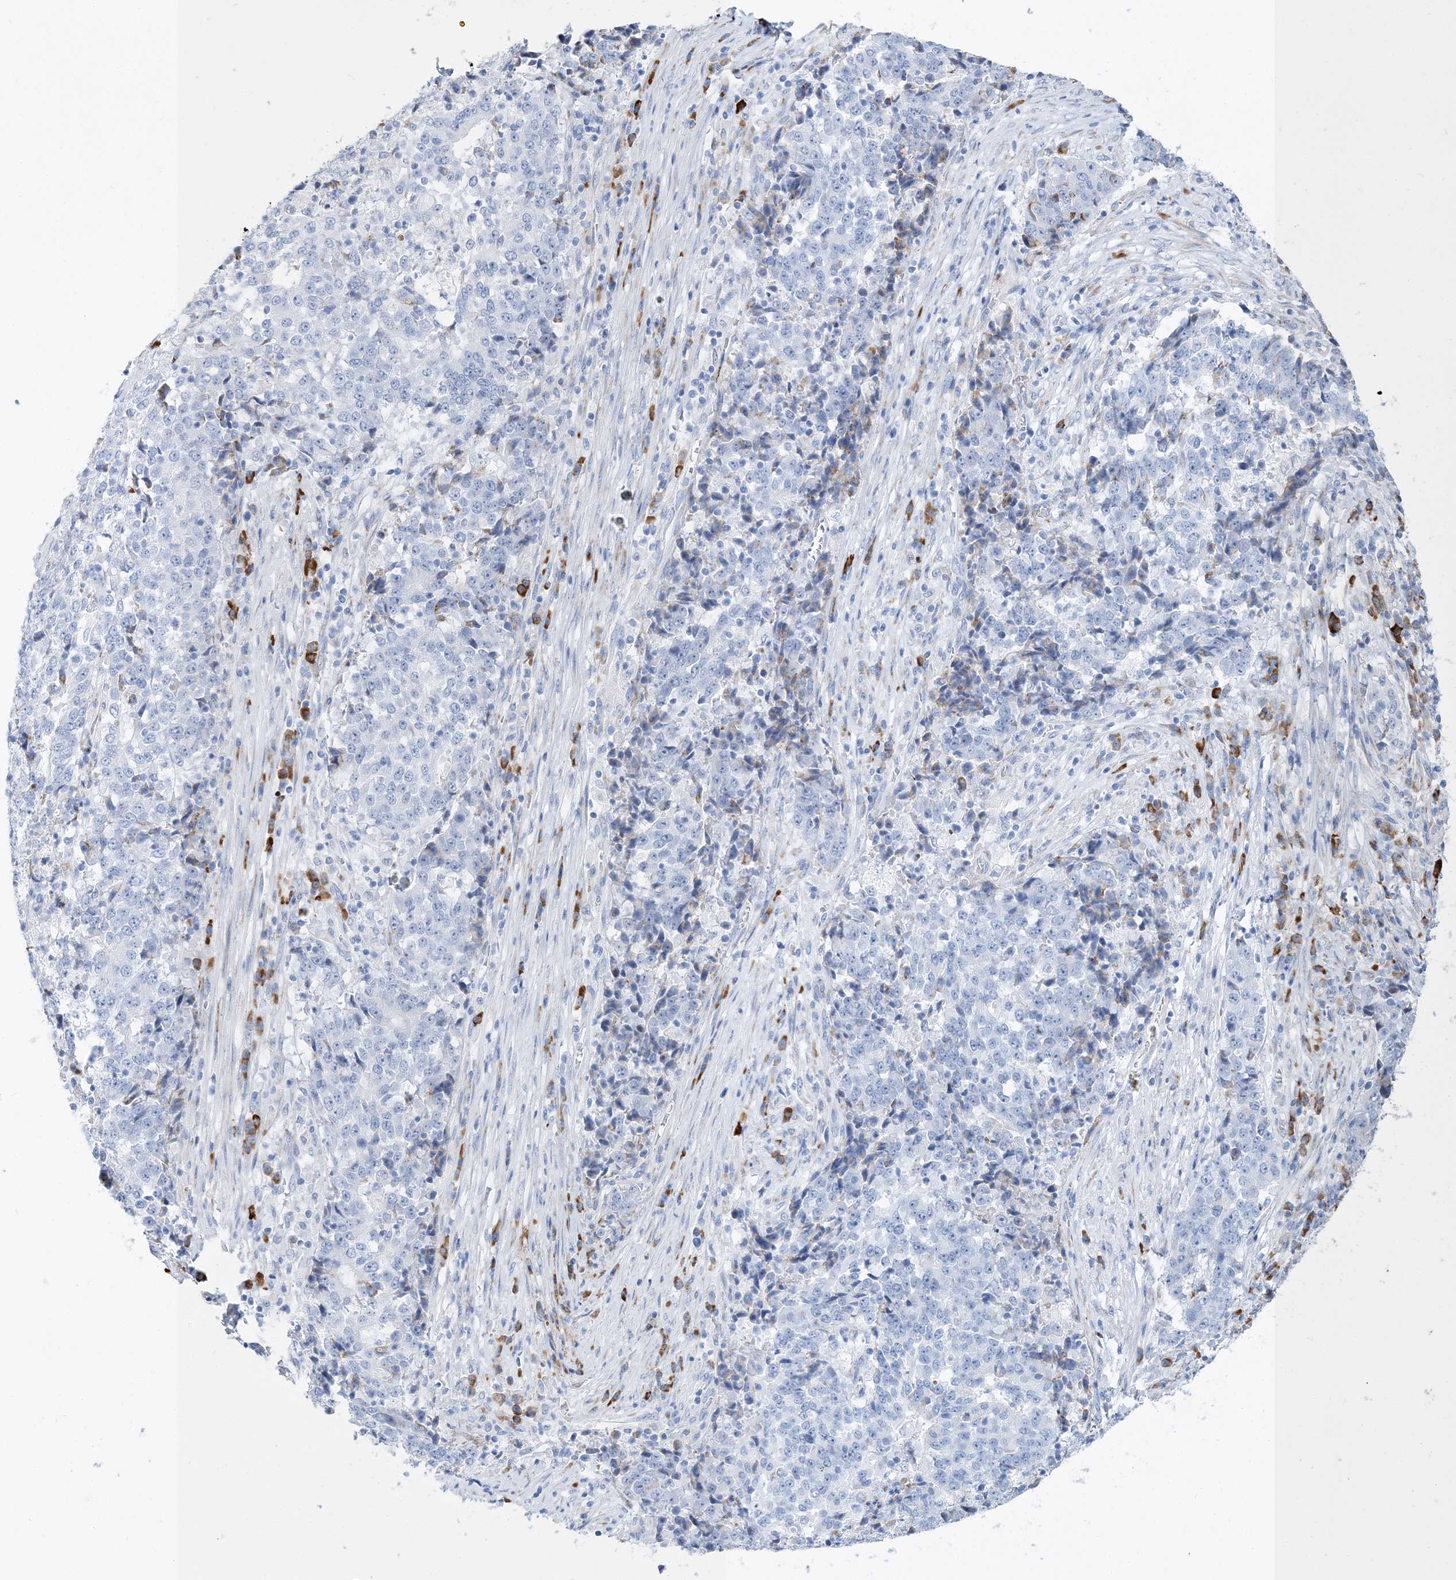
{"staining": {"intensity": "negative", "quantity": "none", "location": "none"}, "tissue": "stomach cancer", "cell_type": "Tumor cells", "image_type": "cancer", "snomed": [{"axis": "morphology", "description": "Adenocarcinoma, NOS"}, {"axis": "topography", "description": "Stomach"}], "caption": "High magnification brightfield microscopy of stomach adenocarcinoma stained with DAB (brown) and counterstained with hematoxylin (blue): tumor cells show no significant staining.", "gene": "TSPYL6", "patient": {"sex": "male", "age": 59}}